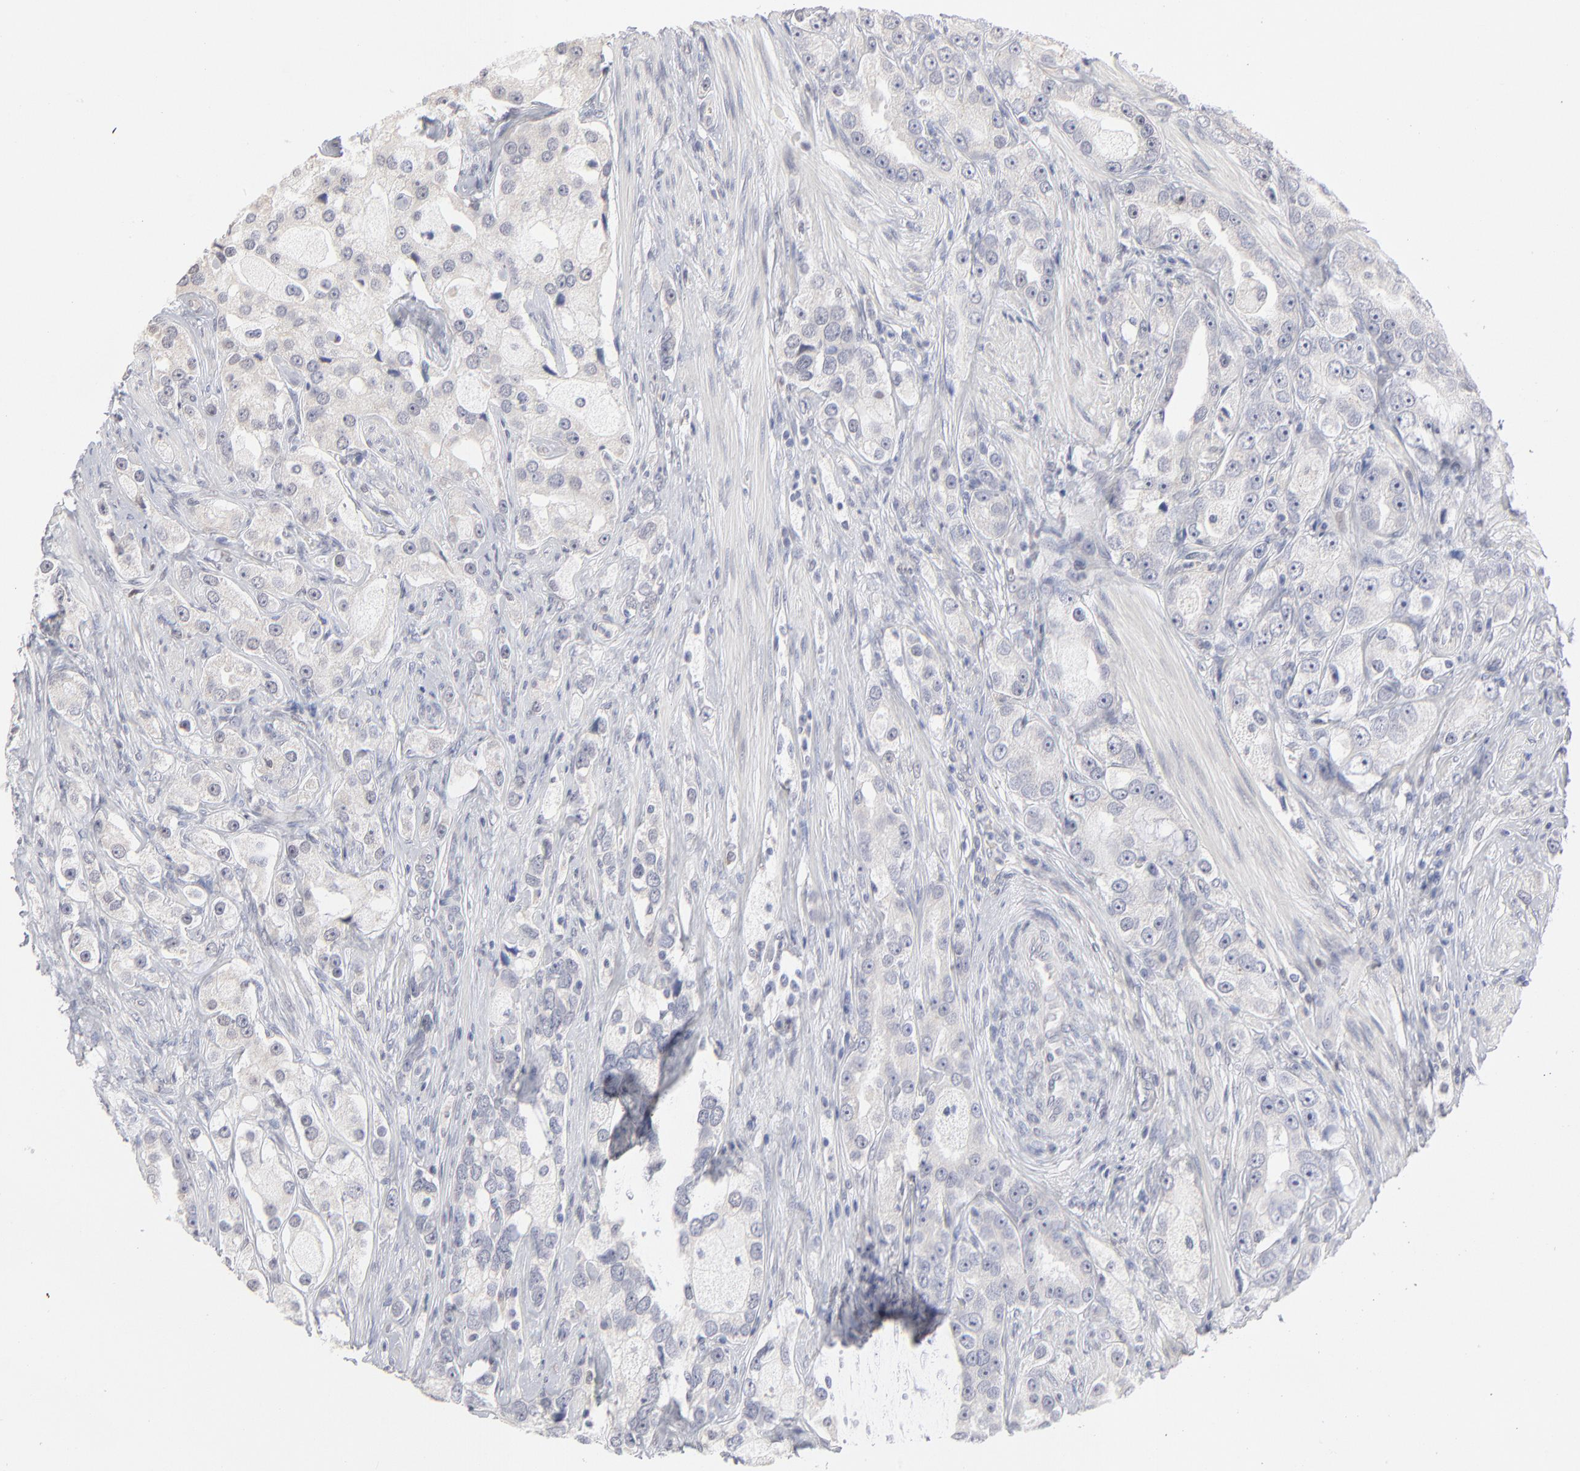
{"staining": {"intensity": "negative", "quantity": "none", "location": "none"}, "tissue": "prostate cancer", "cell_type": "Tumor cells", "image_type": "cancer", "snomed": [{"axis": "morphology", "description": "Adenocarcinoma, High grade"}, {"axis": "topography", "description": "Prostate"}], "caption": "This is a photomicrograph of IHC staining of adenocarcinoma (high-grade) (prostate), which shows no expression in tumor cells.", "gene": "RBM3", "patient": {"sex": "male", "age": 63}}